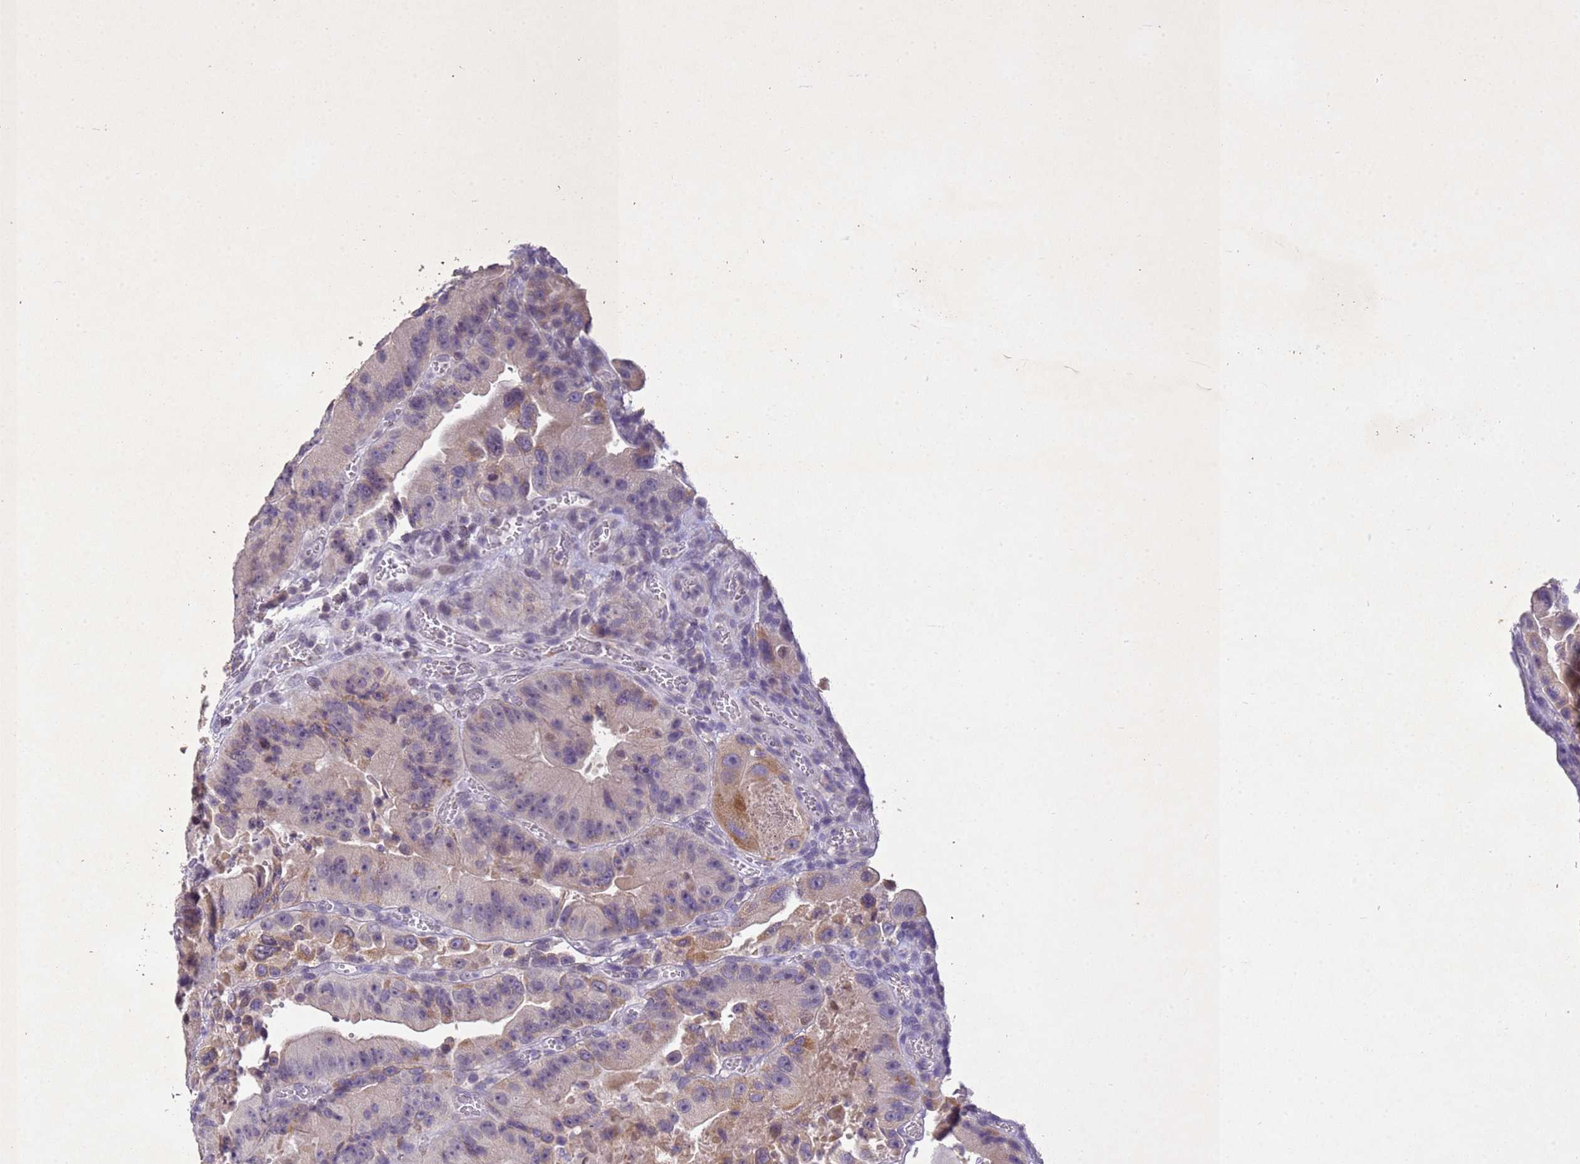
{"staining": {"intensity": "weak", "quantity": "<25%", "location": "cytoplasmic/membranous"}, "tissue": "colorectal cancer", "cell_type": "Tumor cells", "image_type": "cancer", "snomed": [{"axis": "morphology", "description": "Adenocarcinoma, NOS"}, {"axis": "topography", "description": "Colon"}], "caption": "Image shows no significant protein expression in tumor cells of colorectal adenocarcinoma.", "gene": "NLRP11", "patient": {"sex": "female", "age": 86}}